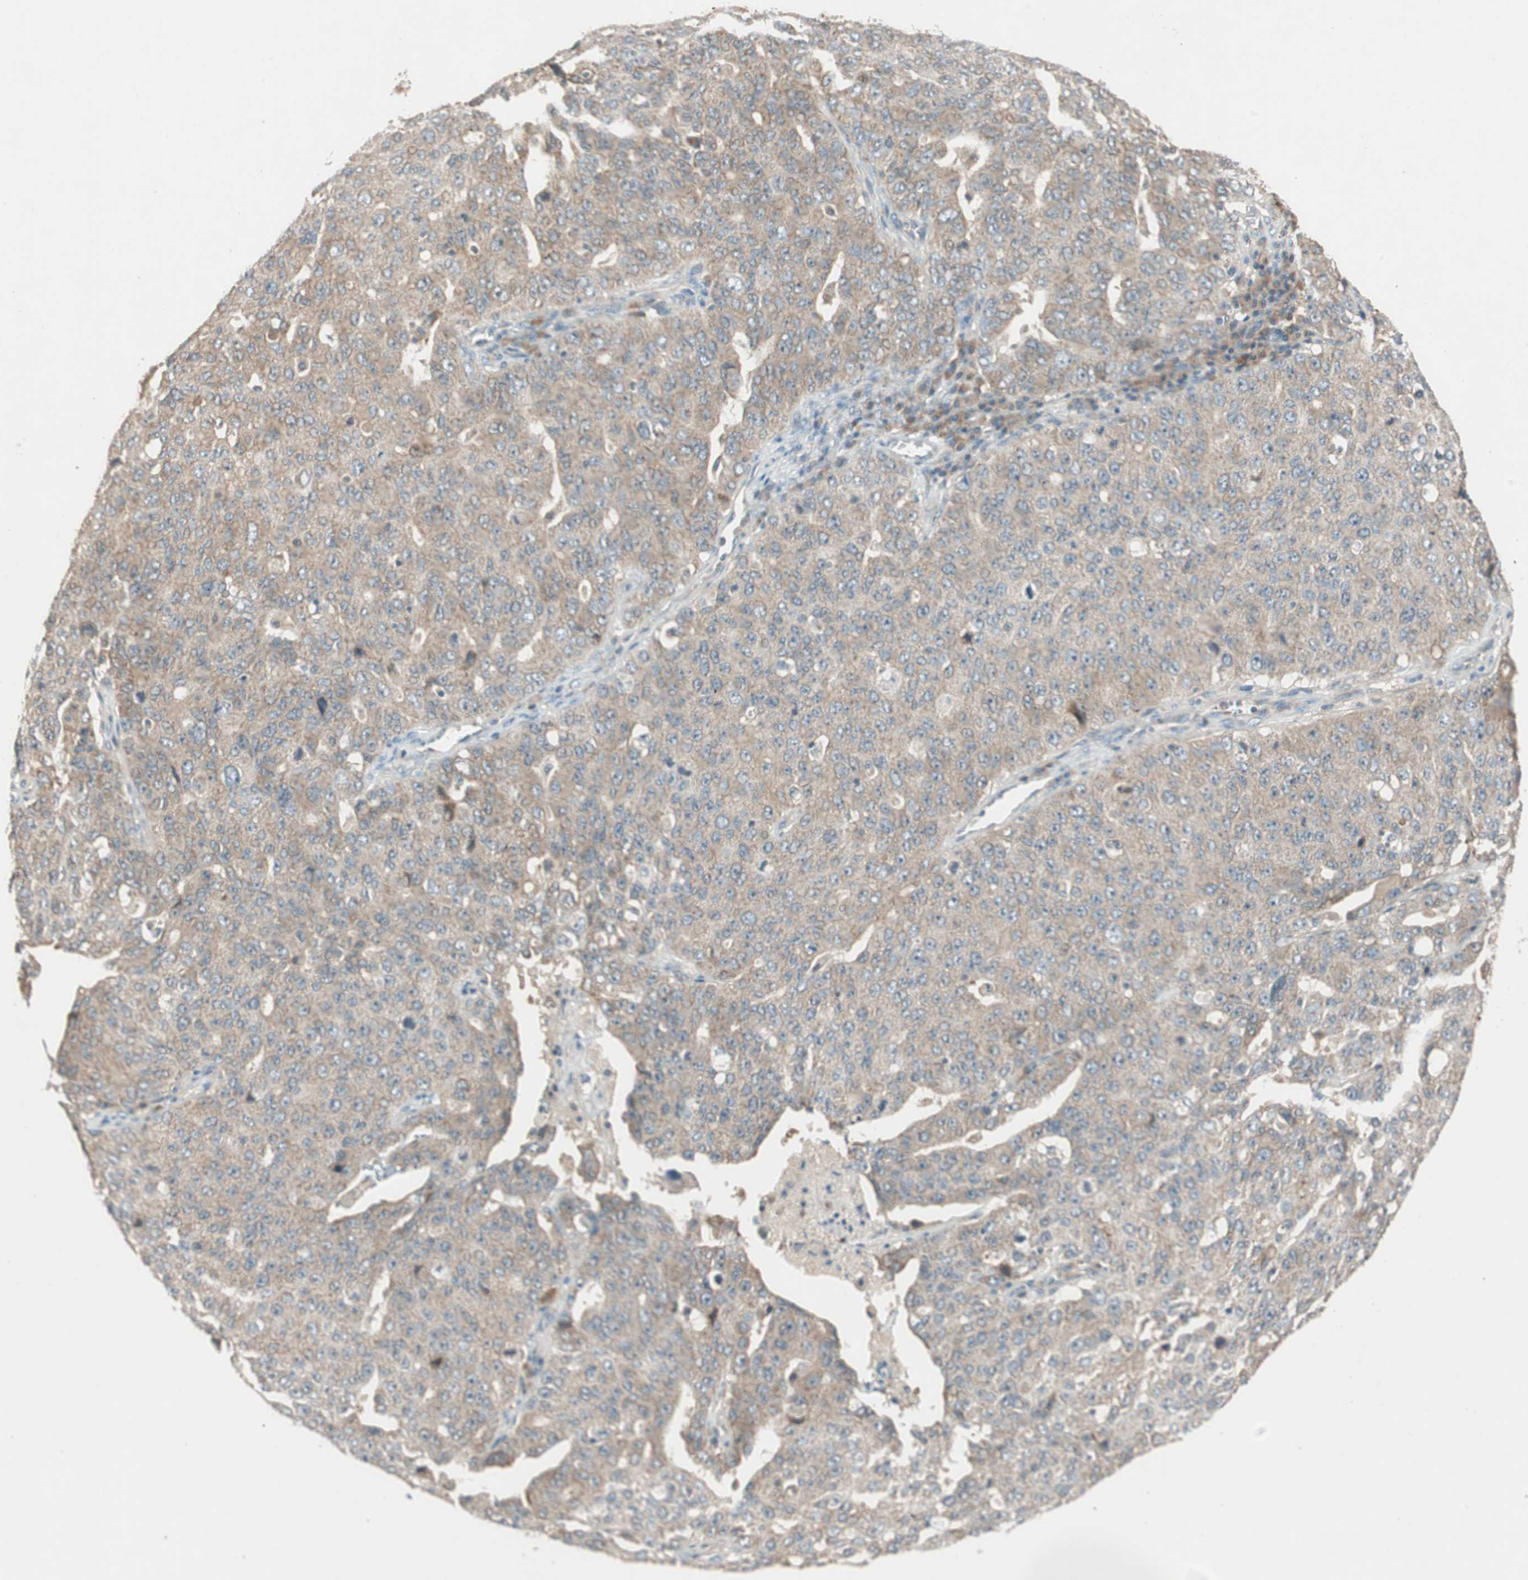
{"staining": {"intensity": "weak", "quantity": "25%-75%", "location": "cytoplasmic/membranous"}, "tissue": "ovarian cancer", "cell_type": "Tumor cells", "image_type": "cancer", "snomed": [{"axis": "morphology", "description": "Carcinoma, endometroid"}, {"axis": "topography", "description": "Ovary"}], "caption": "Human ovarian endometroid carcinoma stained for a protein (brown) shows weak cytoplasmic/membranous positive expression in about 25%-75% of tumor cells.", "gene": "NCLN", "patient": {"sex": "female", "age": 62}}